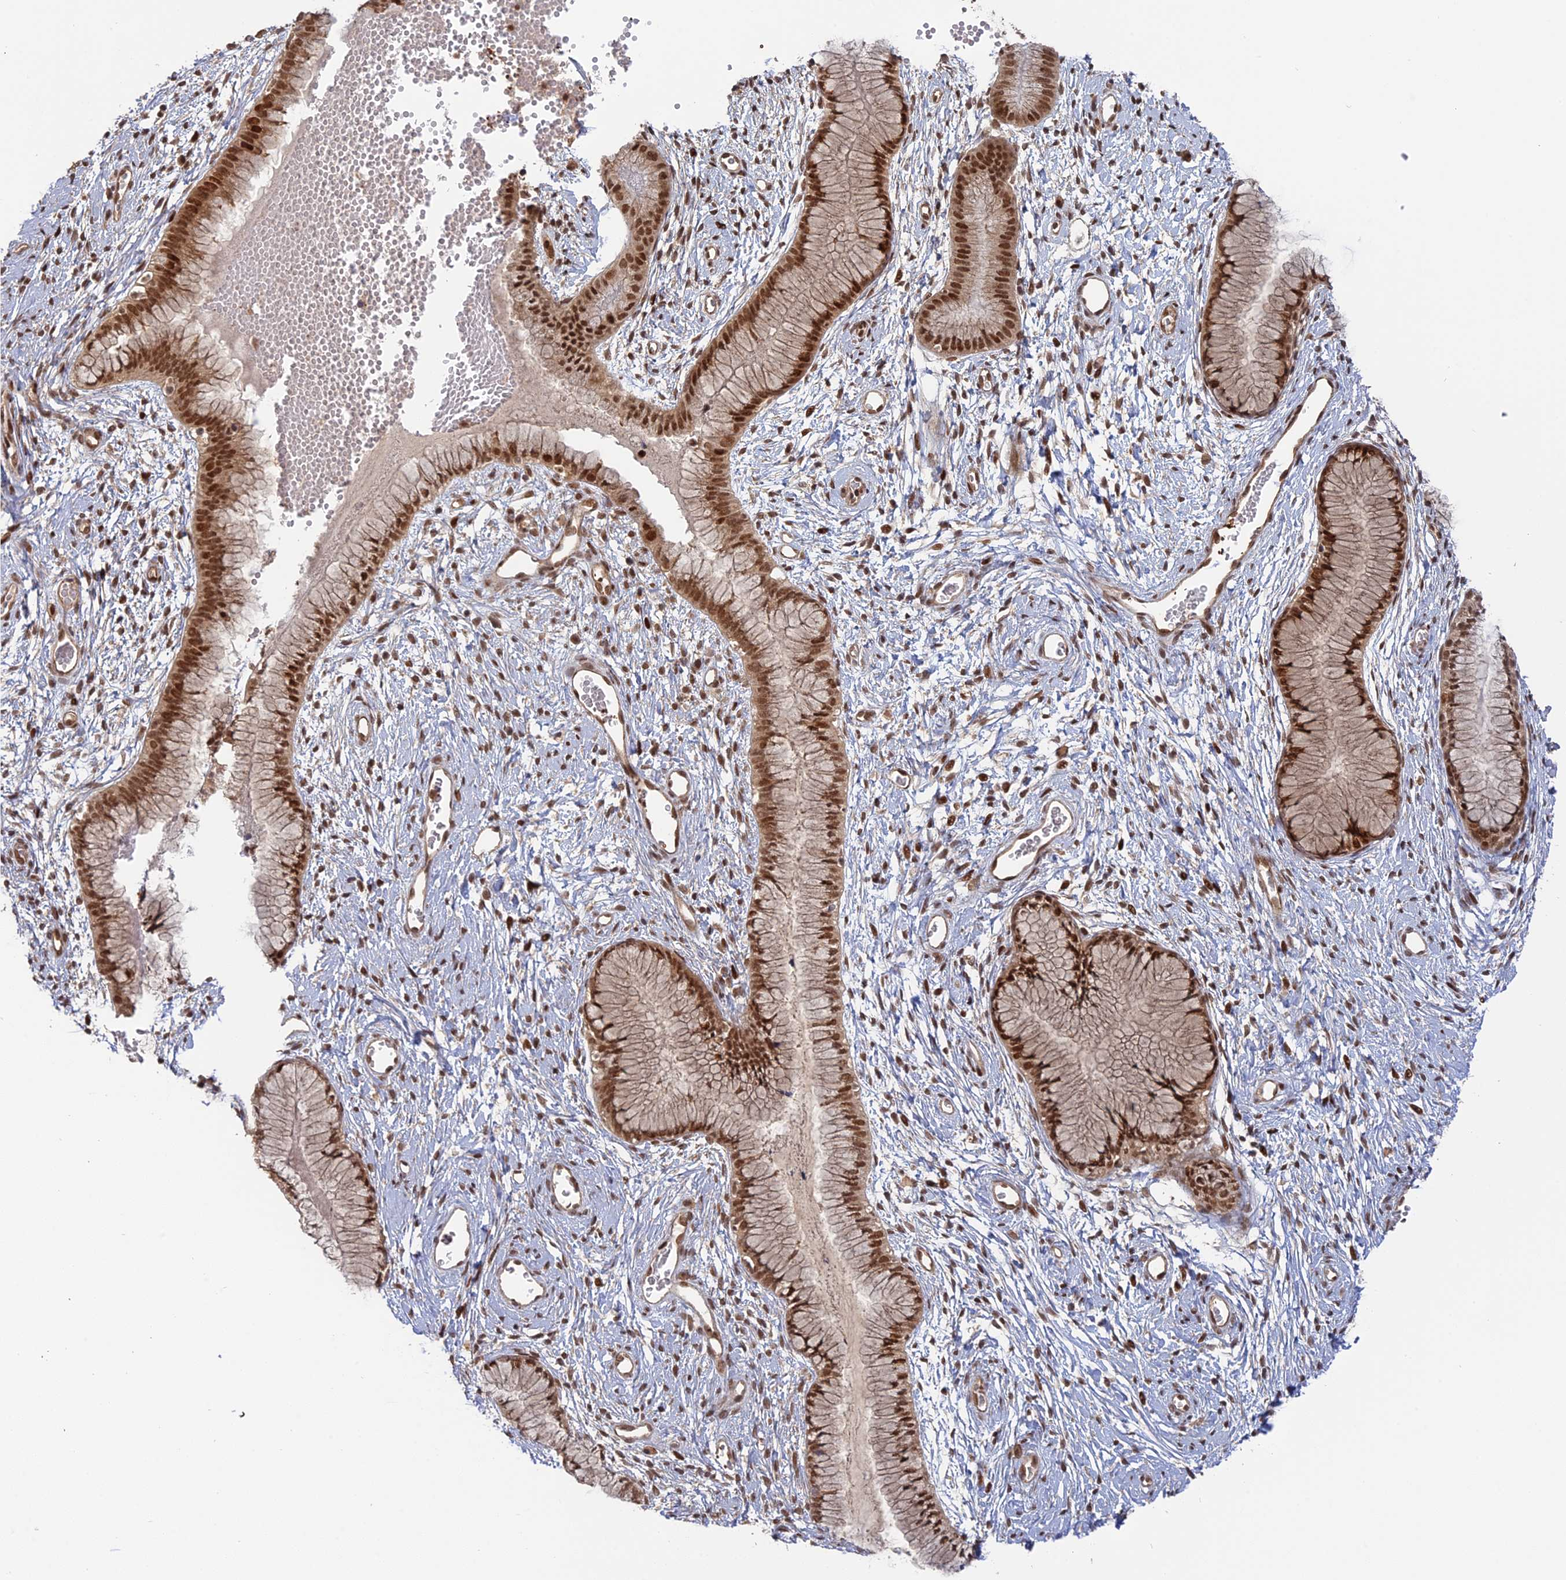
{"staining": {"intensity": "moderate", "quantity": ">75%", "location": "cytoplasmic/membranous,nuclear"}, "tissue": "cervix", "cell_type": "Glandular cells", "image_type": "normal", "snomed": [{"axis": "morphology", "description": "Normal tissue, NOS"}, {"axis": "topography", "description": "Cervix"}], "caption": "This is a photomicrograph of immunohistochemistry staining of unremarkable cervix, which shows moderate expression in the cytoplasmic/membranous,nuclear of glandular cells.", "gene": "PKIG", "patient": {"sex": "female", "age": 42}}